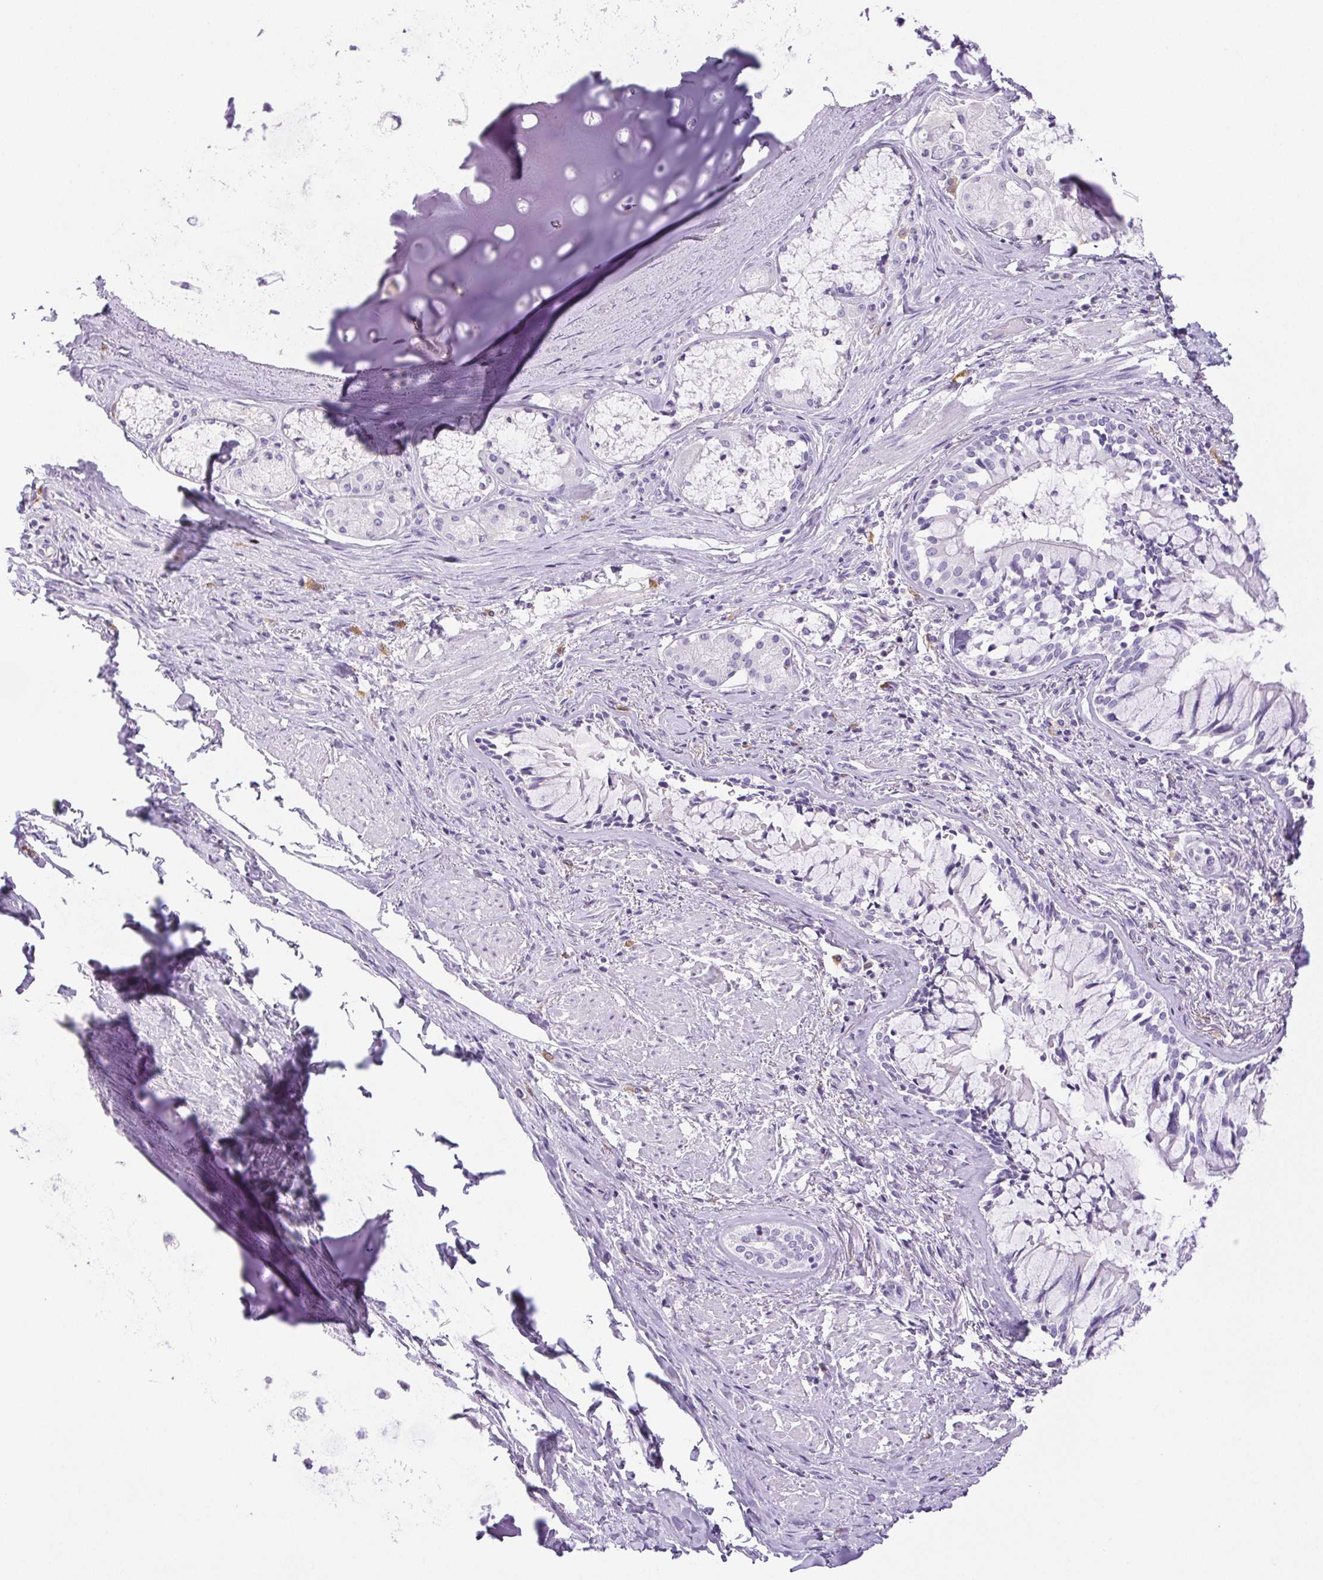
{"staining": {"intensity": "negative", "quantity": "none", "location": "none"}, "tissue": "adipose tissue", "cell_type": "Adipocytes", "image_type": "normal", "snomed": [{"axis": "morphology", "description": "Normal tissue, NOS"}, {"axis": "topography", "description": "Cartilage tissue"}, {"axis": "topography", "description": "Bronchus"}], "caption": "This photomicrograph is of benign adipose tissue stained with immunohistochemistry (IHC) to label a protein in brown with the nuclei are counter-stained blue. There is no positivity in adipocytes. (DAB (3,3'-diaminobenzidine) immunohistochemistry with hematoxylin counter stain).", "gene": "PAPPA2", "patient": {"sex": "male", "age": 64}}